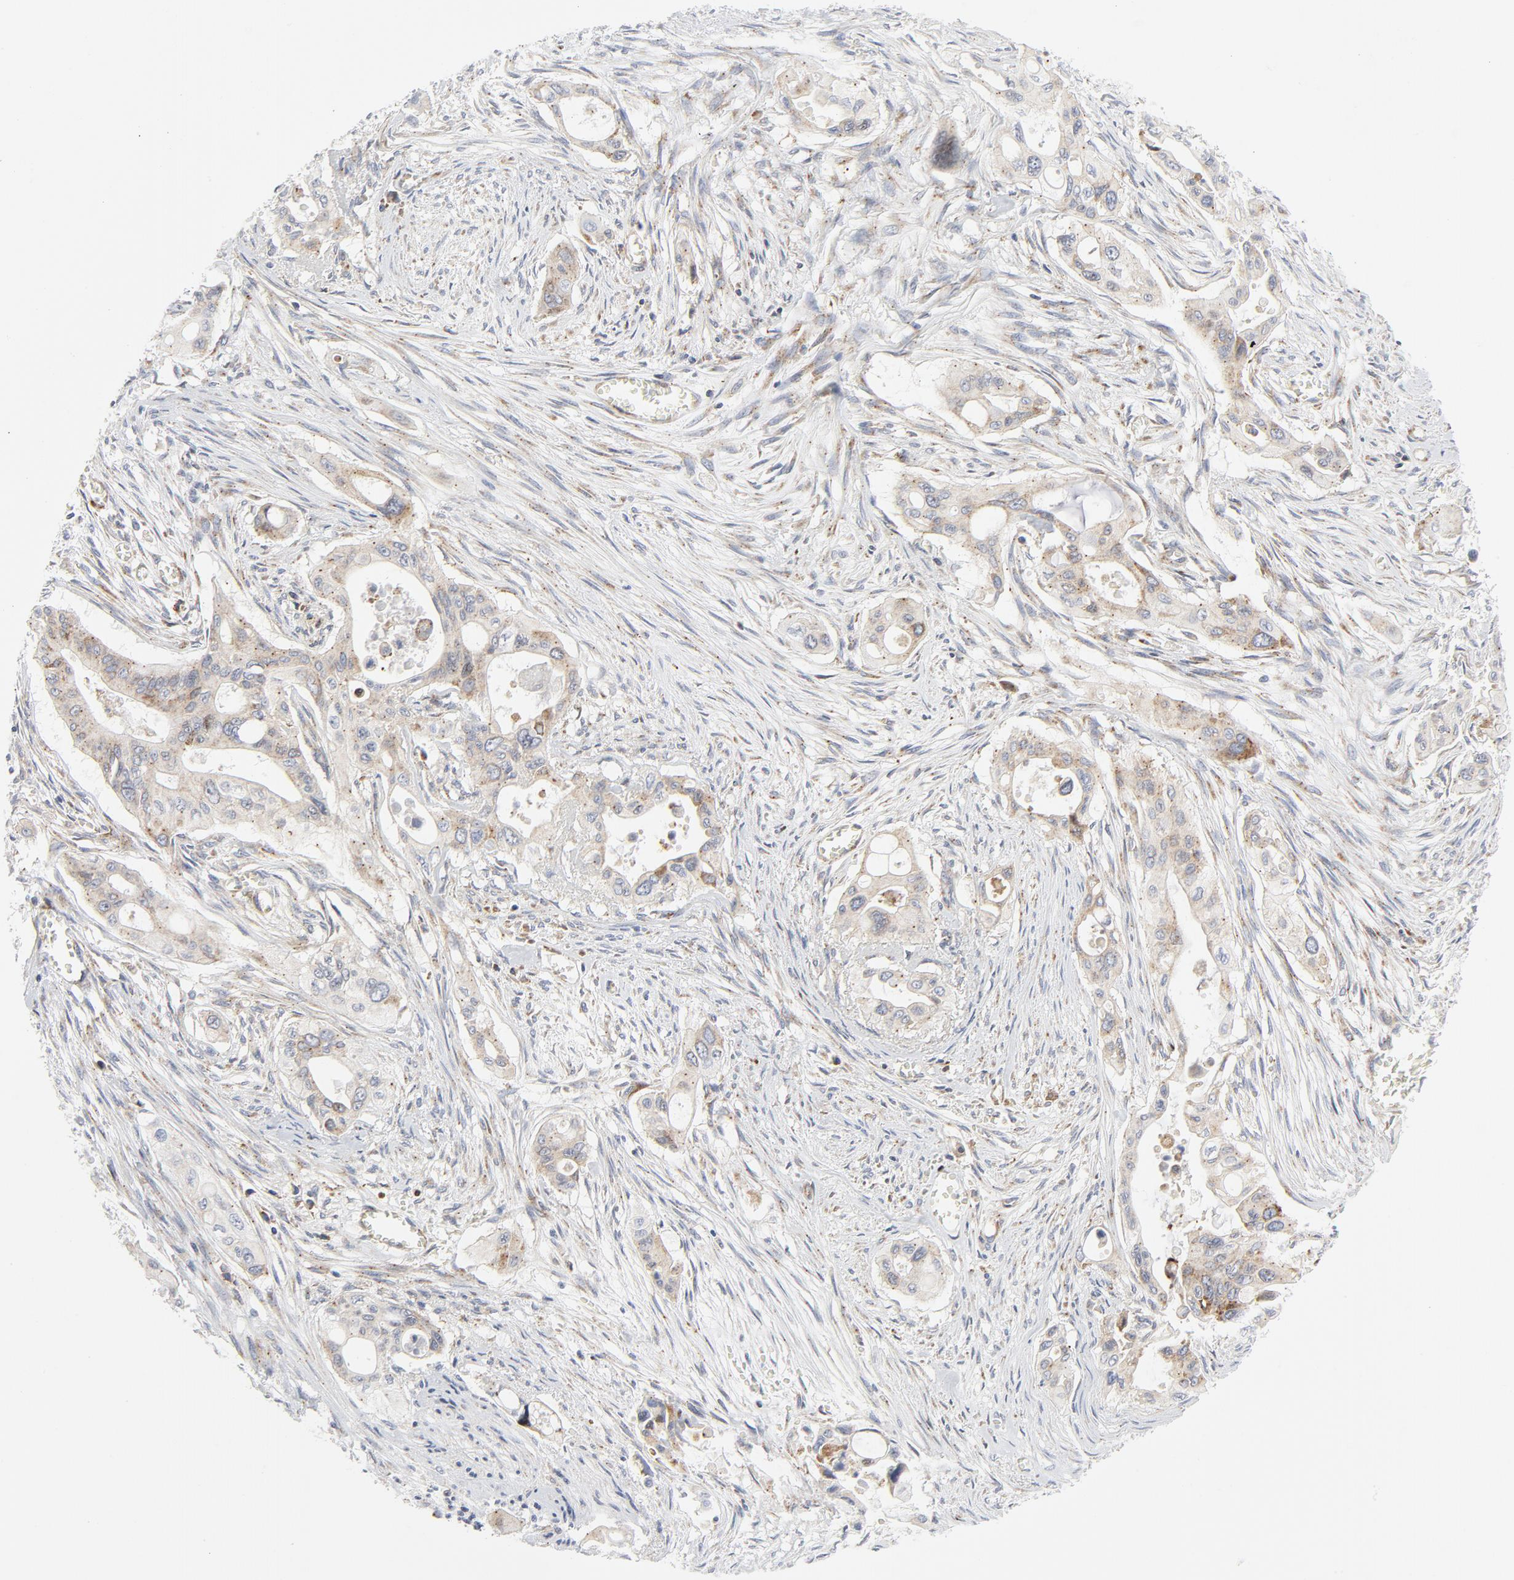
{"staining": {"intensity": "weak", "quantity": ">75%", "location": "cytoplasmic/membranous"}, "tissue": "pancreatic cancer", "cell_type": "Tumor cells", "image_type": "cancer", "snomed": [{"axis": "morphology", "description": "Adenocarcinoma, NOS"}, {"axis": "topography", "description": "Pancreas"}], "caption": "Weak cytoplasmic/membranous expression is appreciated in approximately >75% of tumor cells in pancreatic cancer.", "gene": "LRP6", "patient": {"sex": "male", "age": 77}}